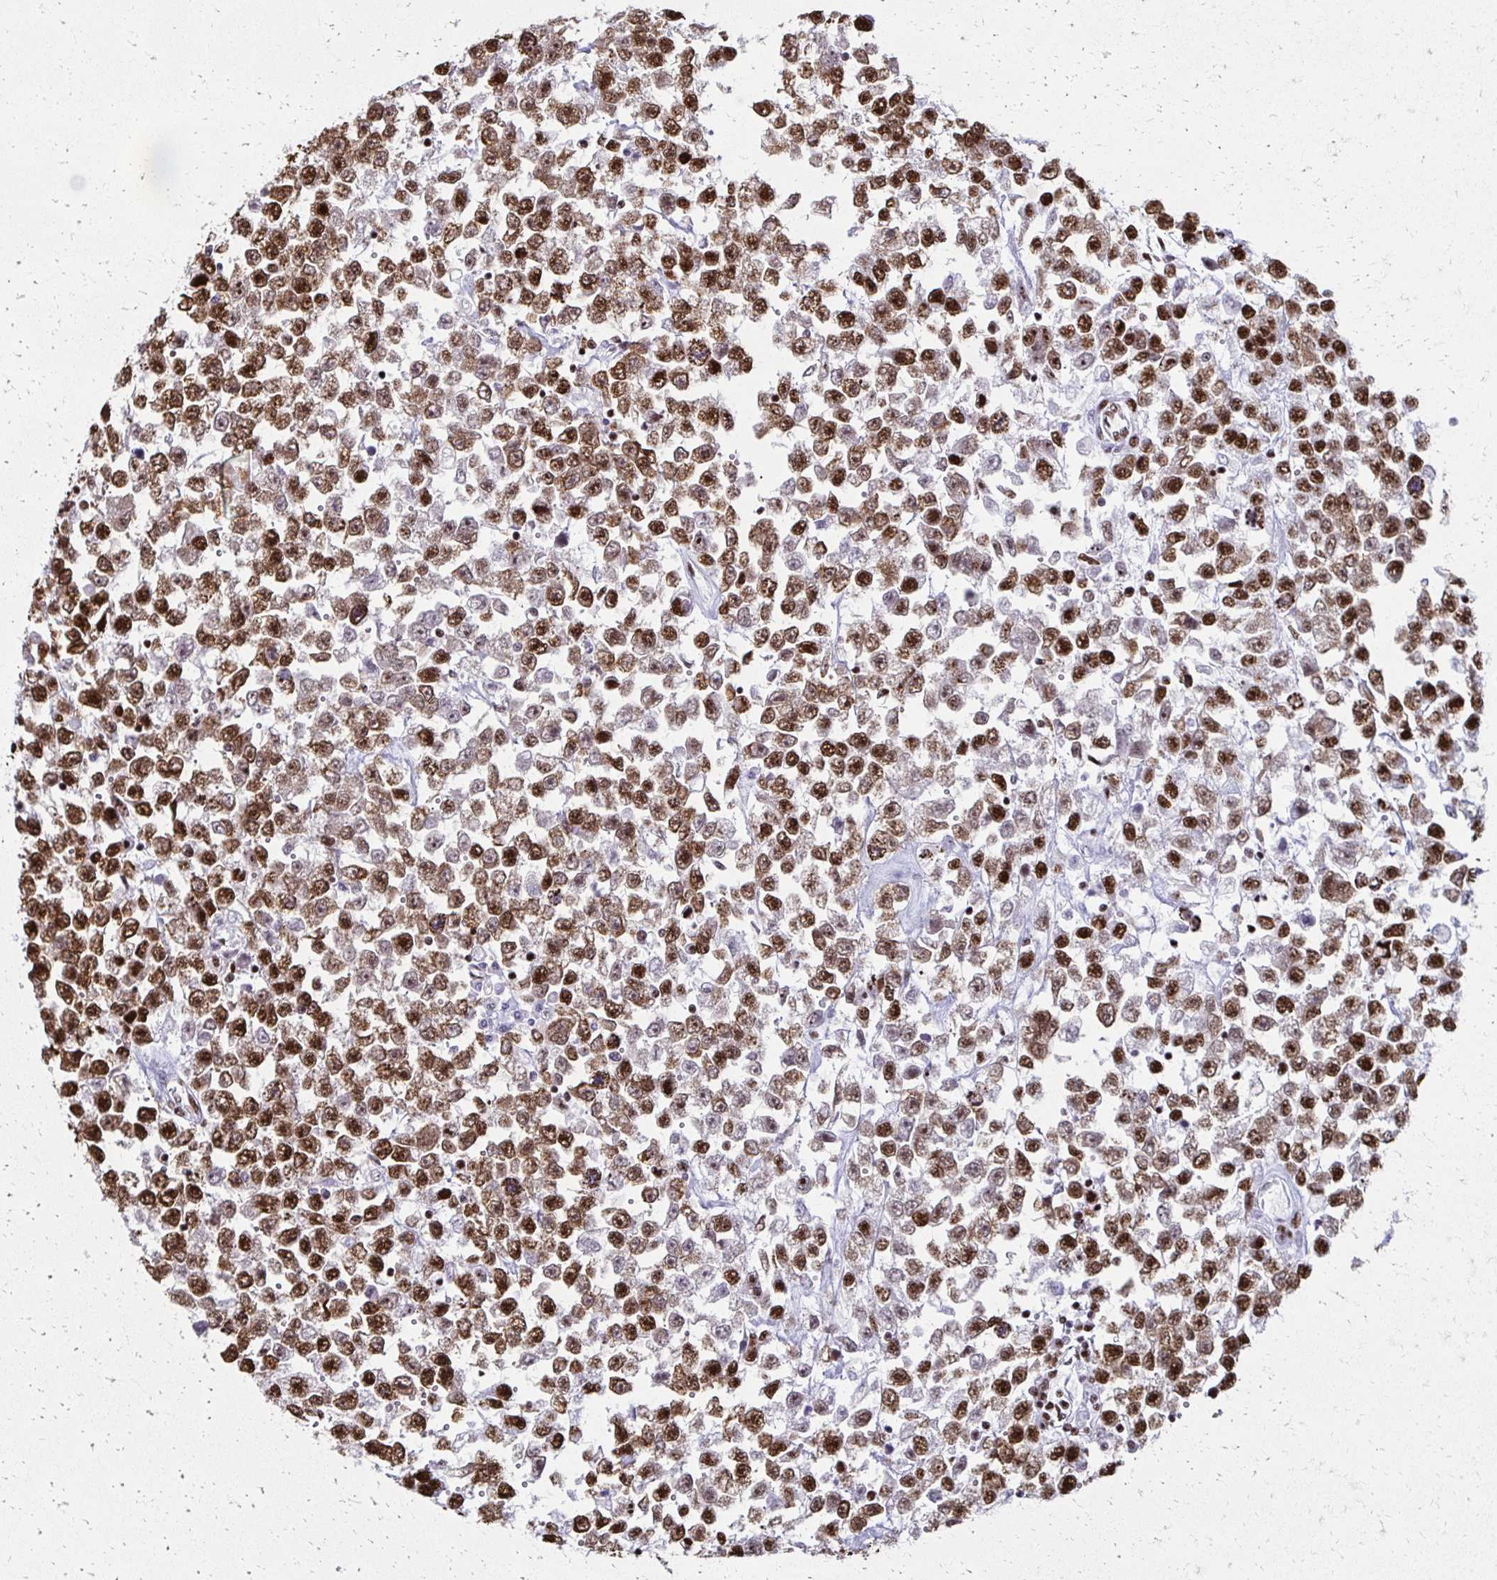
{"staining": {"intensity": "strong", "quantity": ">75%", "location": "nuclear"}, "tissue": "testis cancer", "cell_type": "Tumor cells", "image_type": "cancer", "snomed": [{"axis": "morphology", "description": "Seminoma, NOS"}, {"axis": "topography", "description": "Testis"}], "caption": "Strong nuclear protein staining is identified in approximately >75% of tumor cells in testis seminoma.", "gene": "NONO", "patient": {"sex": "male", "age": 34}}